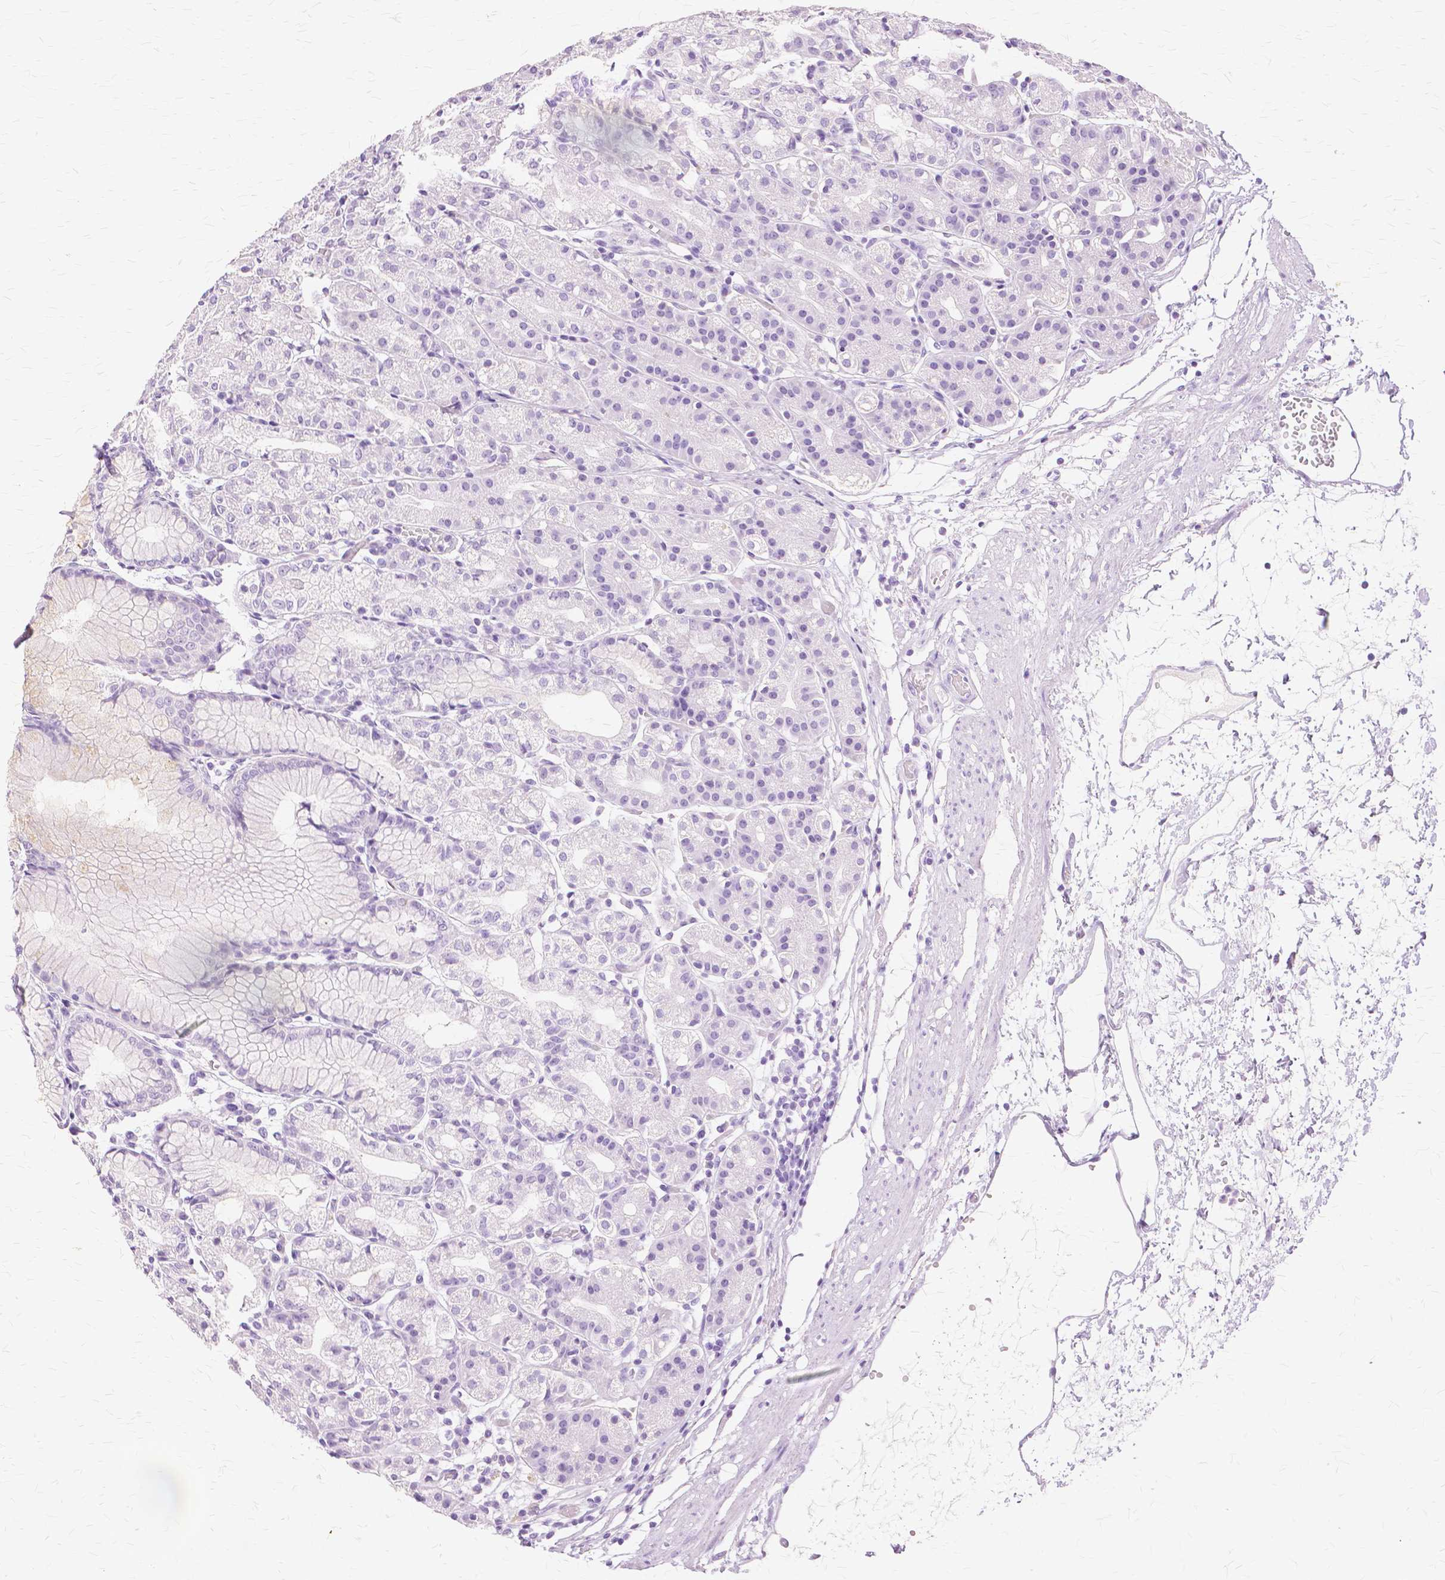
{"staining": {"intensity": "negative", "quantity": "none", "location": "none"}, "tissue": "stomach", "cell_type": "Glandular cells", "image_type": "normal", "snomed": [{"axis": "morphology", "description": "Normal tissue, NOS"}, {"axis": "topography", "description": "Stomach"}], "caption": "Stomach stained for a protein using immunohistochemistry (IHC) displays no positivity glandular cells.", "gene": "TGM1", "patient": {"sex": "female", "age": 57}}